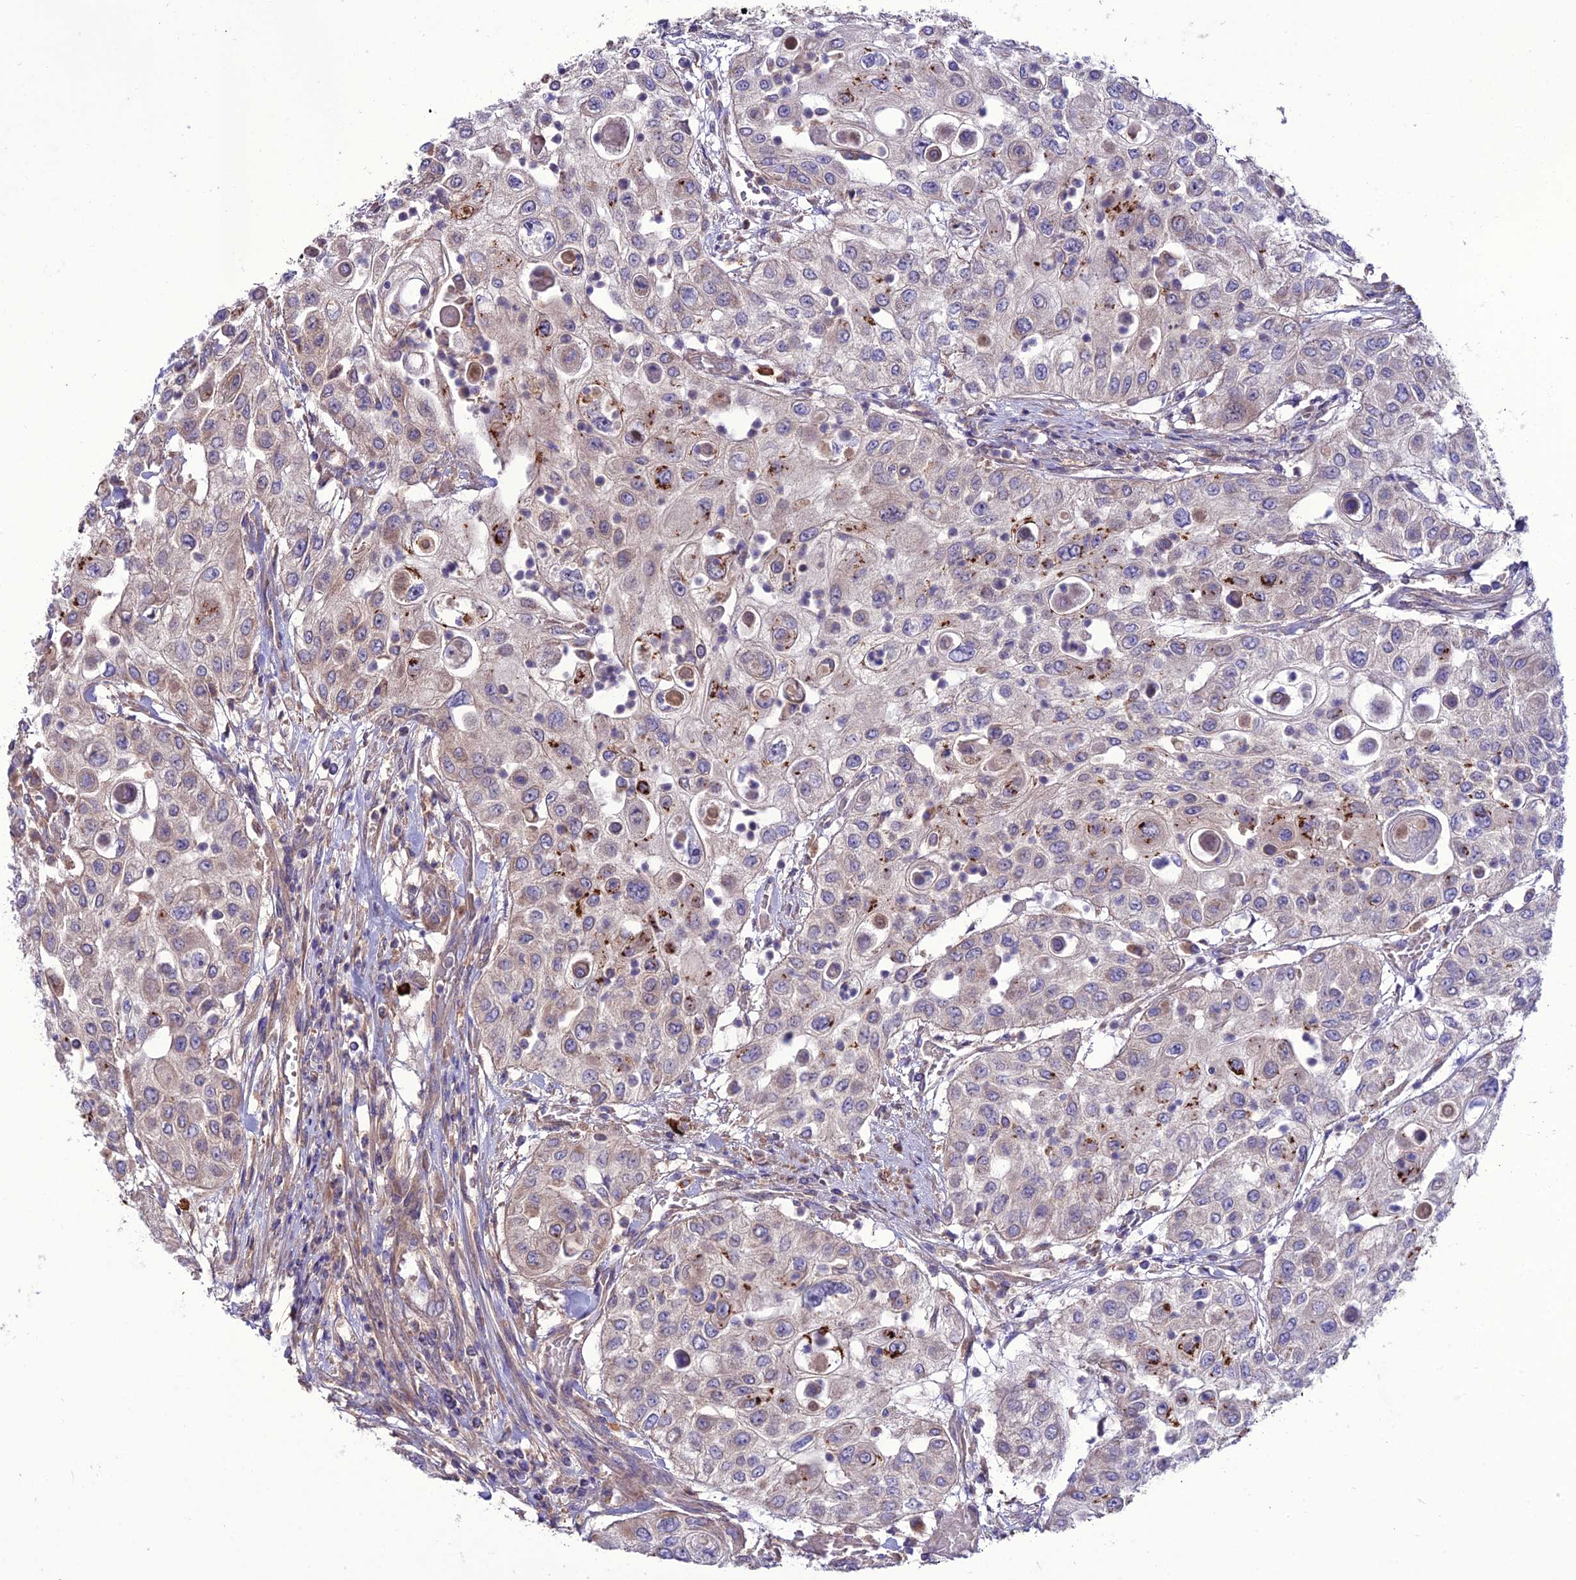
{"staining": {"intensity": "moderate", "quantity": "<25%", "location": "cytoplasmic/membranous"}, "tissue": "urothelial cancer", "cell_type": "Tumor cells", "image_type": "cancer", "snomed": [{"axis": "morphology", "description": "Urothelial carcinoma, High grade"}, {"axis": "topography", "description": "Urinary bladder"}], "caption": "The micrograph reveals staining of urothelial cancer, revealing moderate cytoplasmic/membranous protein positivity (brown color) within tumor cells.", "gene": "PPIL3", "patient": {"sex": "female", "age": 79}}